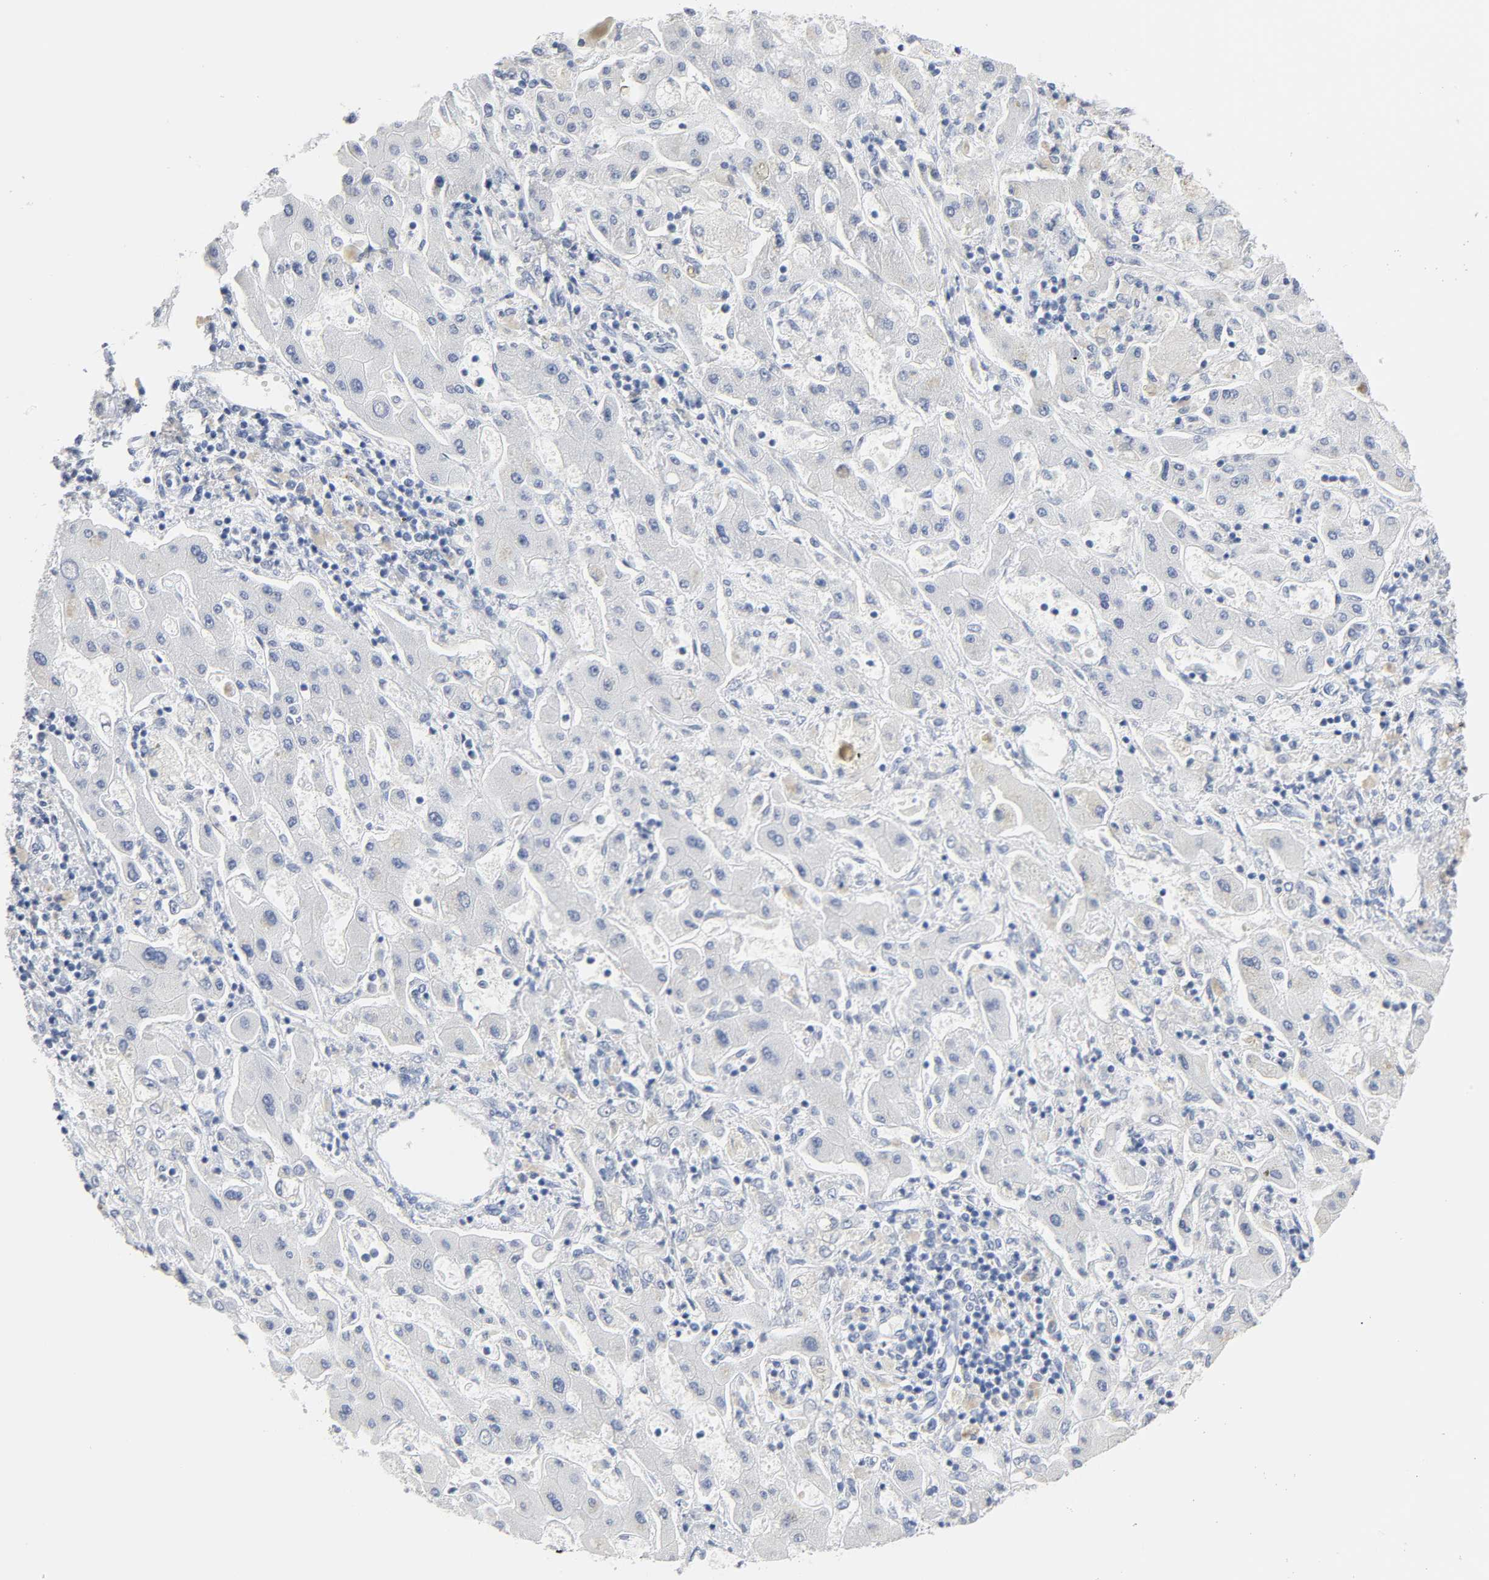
{"staining": {"intensity": "negative", "quantity": "none", "location": "none"}, "tissue": "liver cancer", "cell_type": "Tumor cells", "image_type": "cancer", "snomed": [{"axis": "morphology", "description": "Cholangiocarcinoma"}, {"axis": "topography", "description": "Liver"}], "caption": "High power microscopy image of an IHC micrograph of liver cancer, revealing no significant staining in tumor cells.", "gene": "ACP3", "patient": {"sex": "male", "age": 50}}